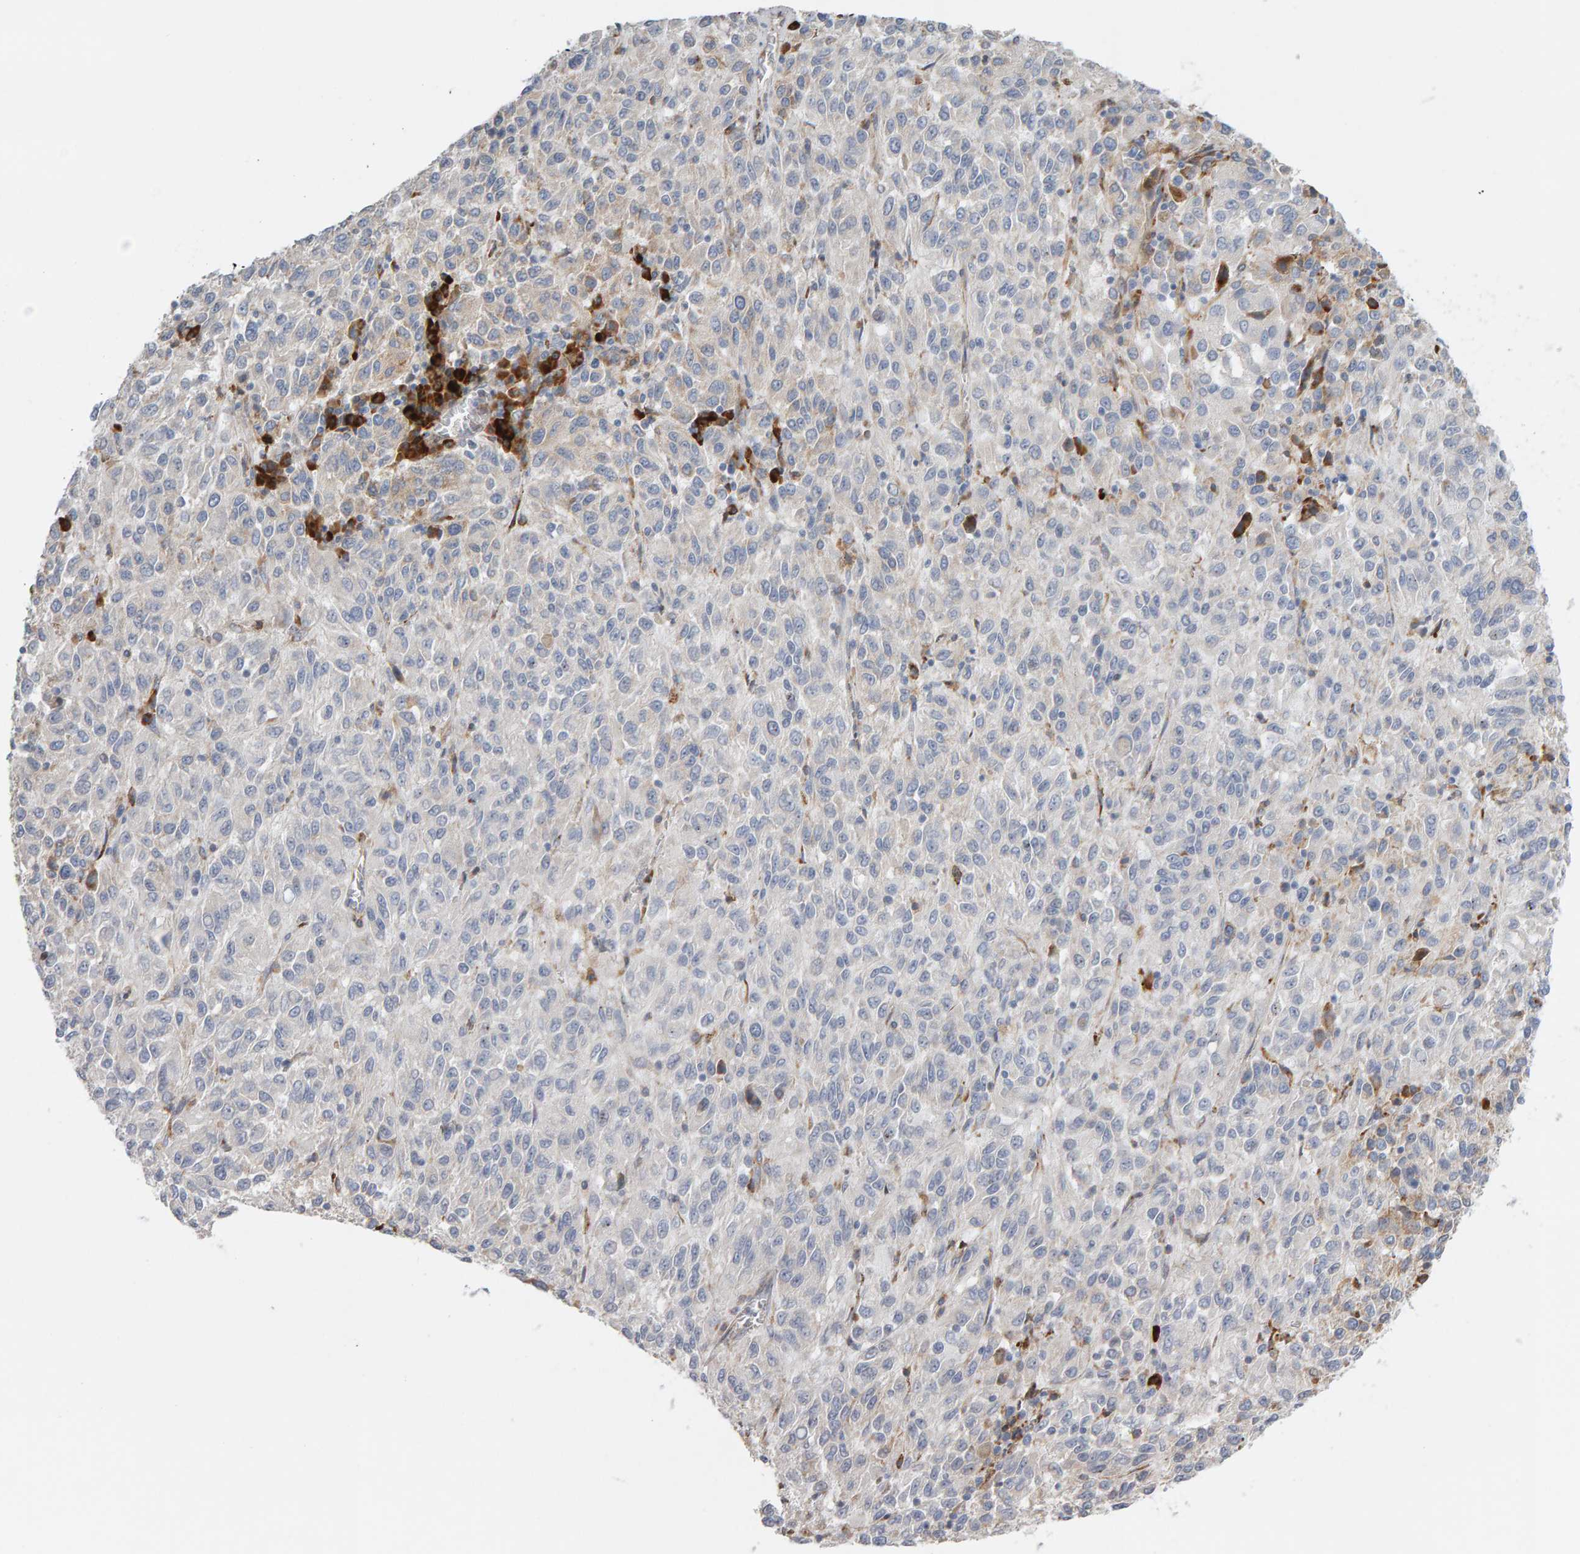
{"staining": {"intensity": "negative", "quantity": "none", "location": "none"}, "tissue": "melanoma", "cell_type": "Tumor cells", "image_type": "cancer", "snomed": [{"axis": "morphology", "description": "Malignant melanoma, Metastatic site"}, {"axis": "topography", "description": "Lung"}], "caption": "The immunohistochemistry (IHC) histopathology image has no significant staining in tumor cells of melanoma tissue.", "gene": "ENGASE", "patient": {"sex": "male", "age": 64}}